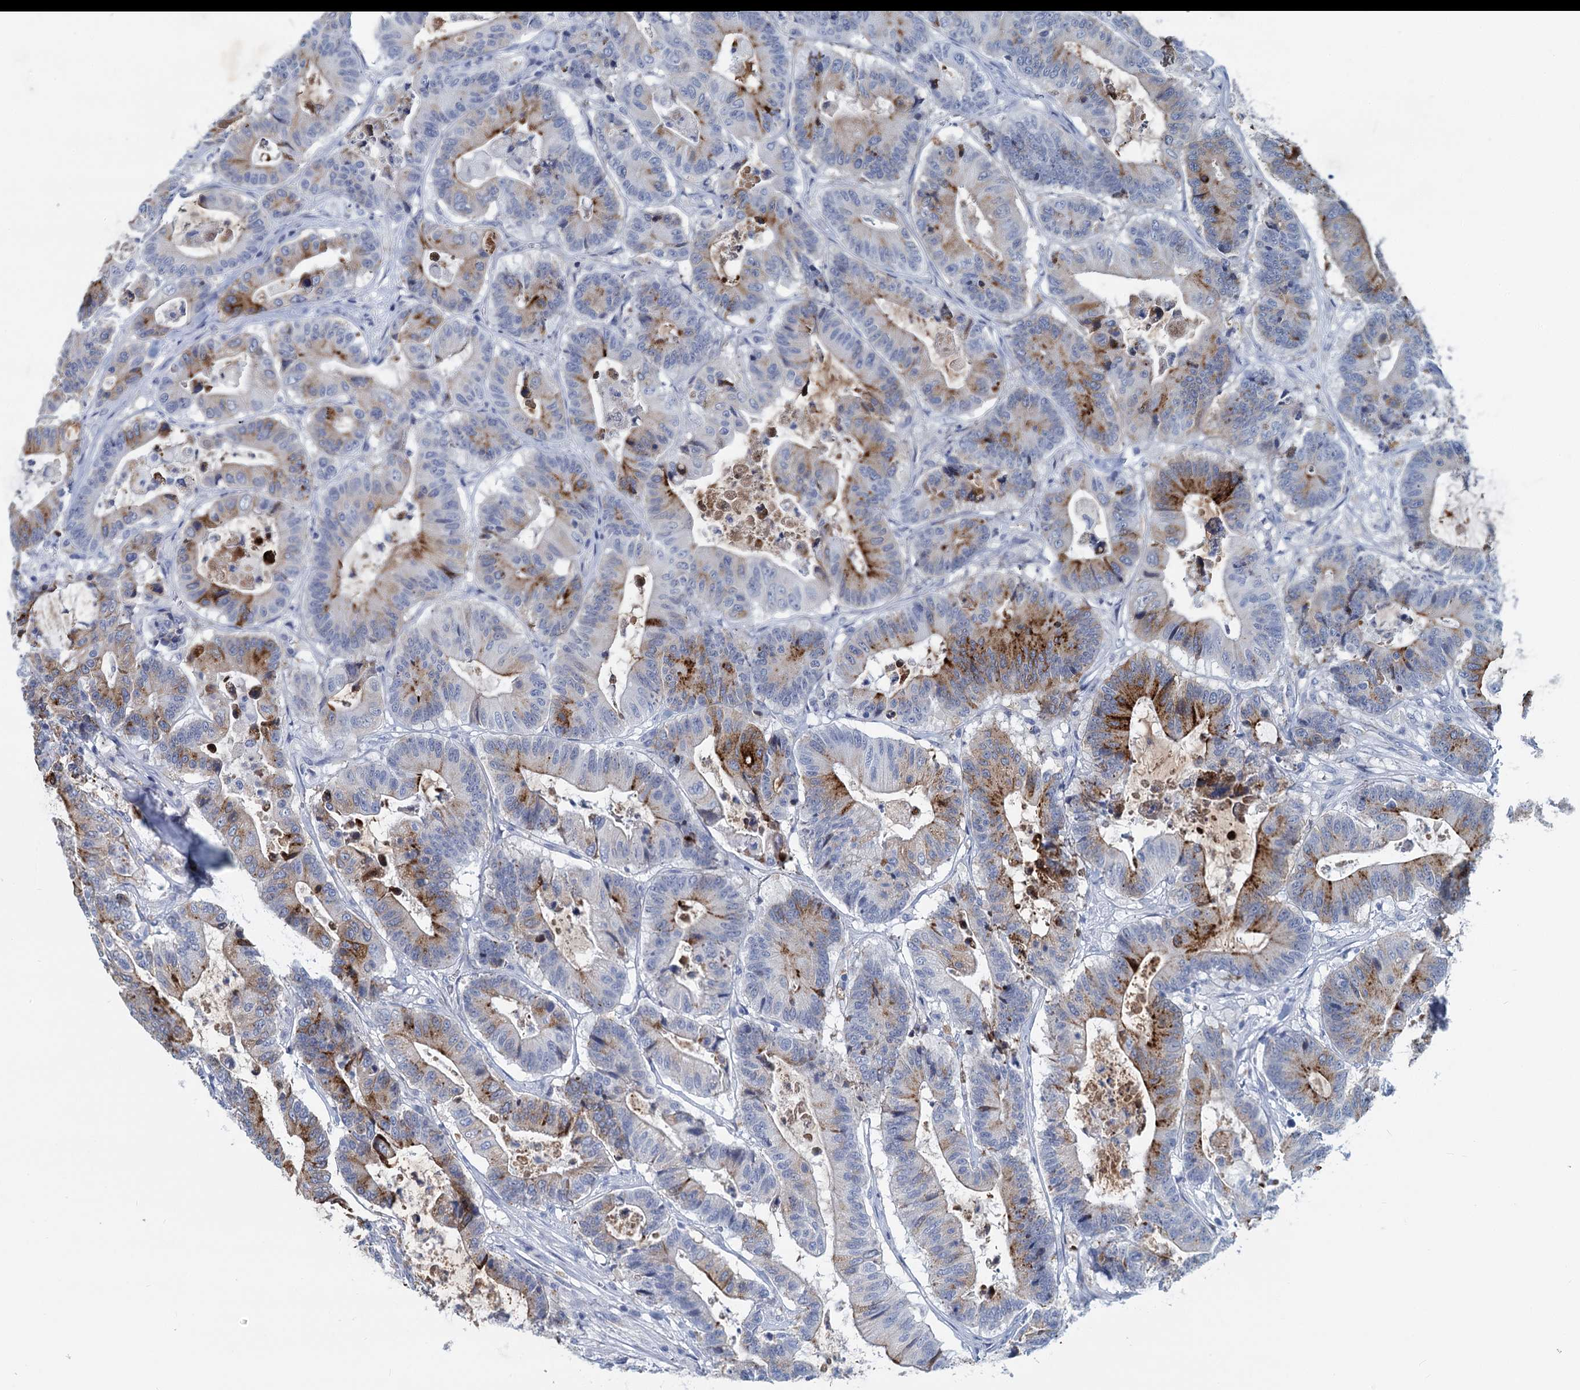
{"staining": {"intensity": "strong", "quantity": "<25%", "location": "cytoplasmic/membranous"}, "tissue": "colorectal cancer", "cell_type": "Tumor cells", "image_type": "cancer", "snomed": [{"axis": "morphology", "description": "Adenocarcinoma, NOS"}, {"axis": "topography", "description": "Colon"}], "caption": "About <25% of tumor cells in human colorectal adenocarcinoma display strong cytoplasmic/membranous protein staining as visualized by brown immunohistochemical staining.", "gene": "INSC", "patient": {"sex": "female", "age": 84}}